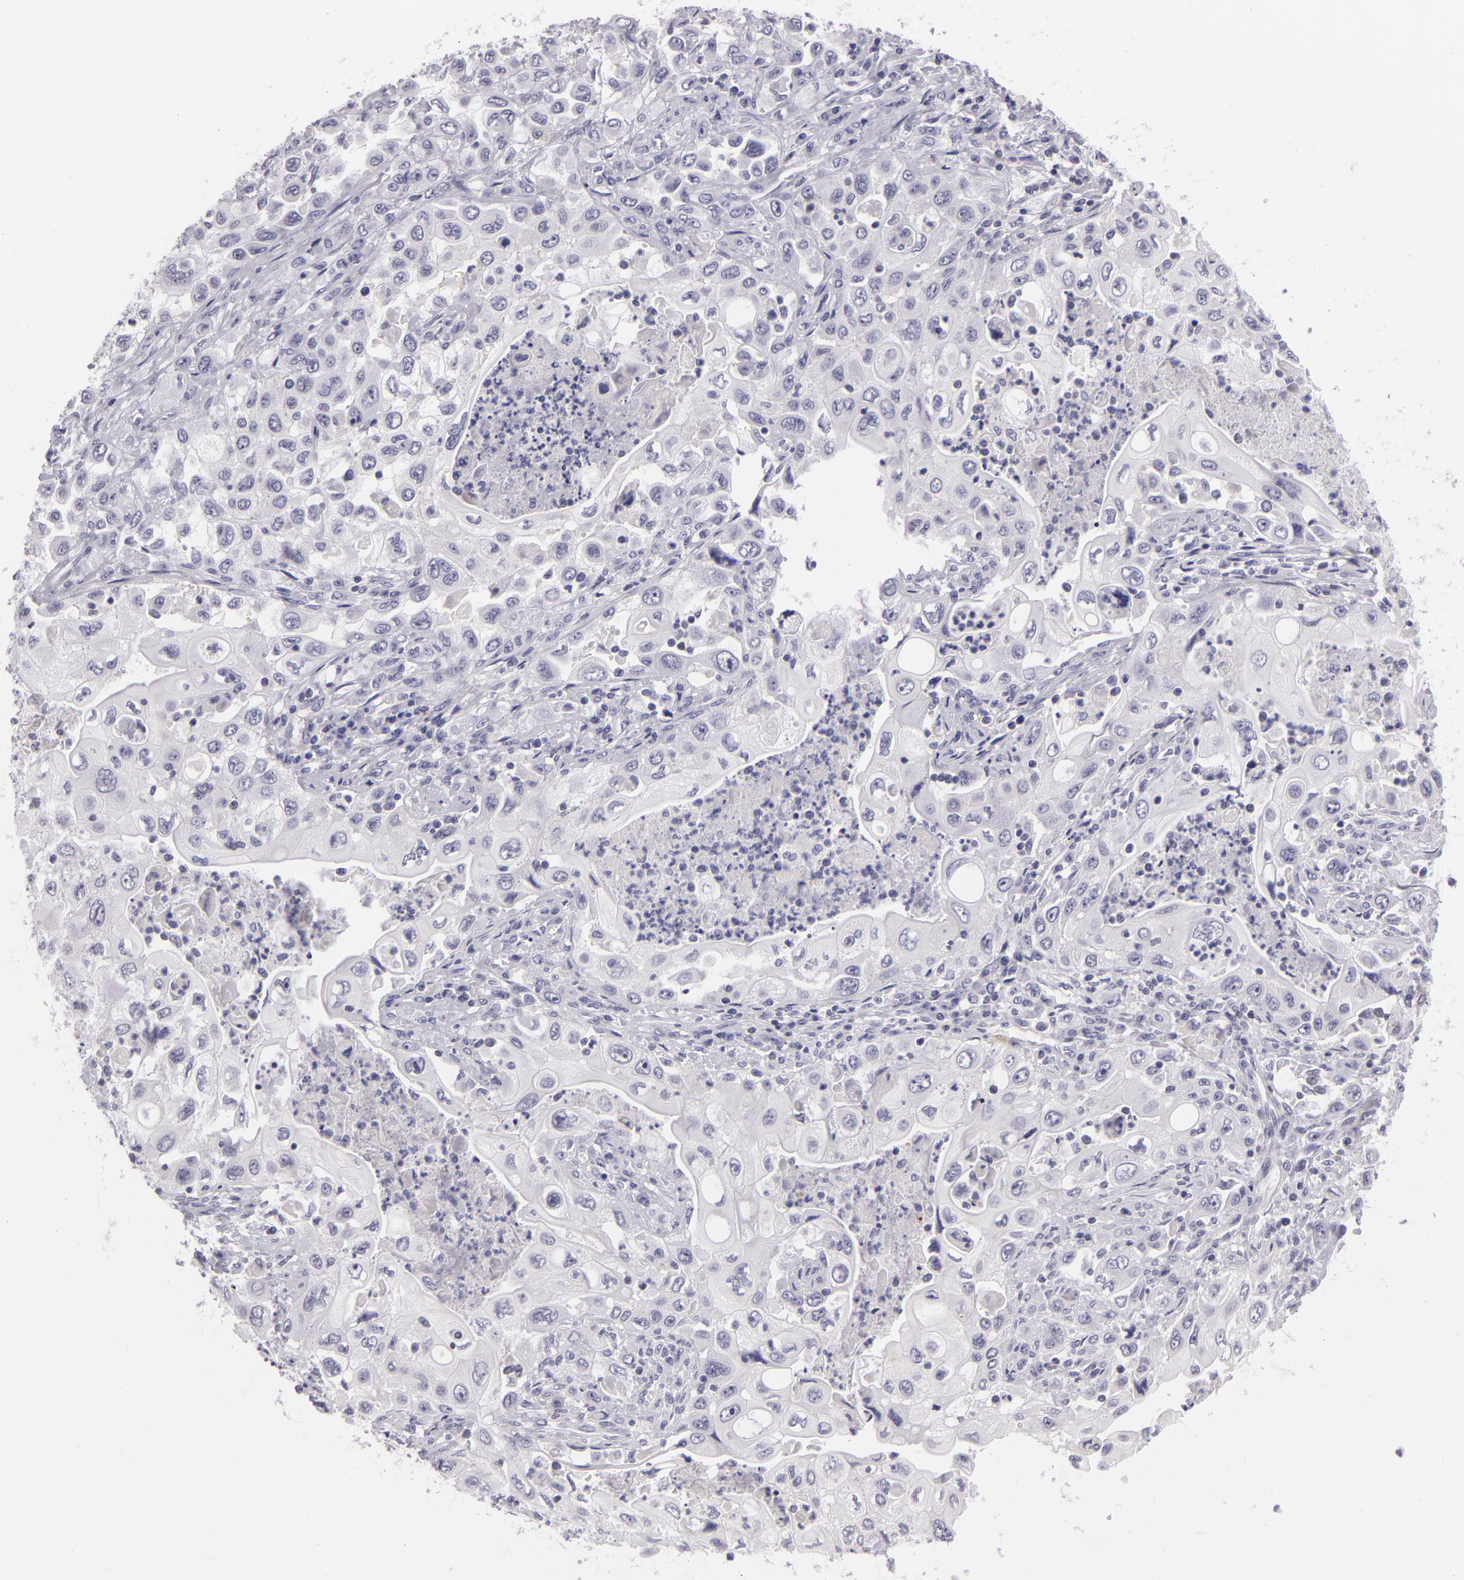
{"staining": {"intensity": "negative", "quantity": "none", "location": "none"}, "tissue": "pancreatic cancer", "cell_type": "Tumor cells", "image_type": "cancer", "snomed": [{"axis": "morphology", "description": "Adenocarcinoma, NOS"}, {"axis": "topography", "description": "Pancreas"}], "caption": "Histopathology image shows no significant protein staining in tumor cells of pancreatic cancer.", "gene": "CTNNB1", "patient": {"sex": "male", "age": 70}}